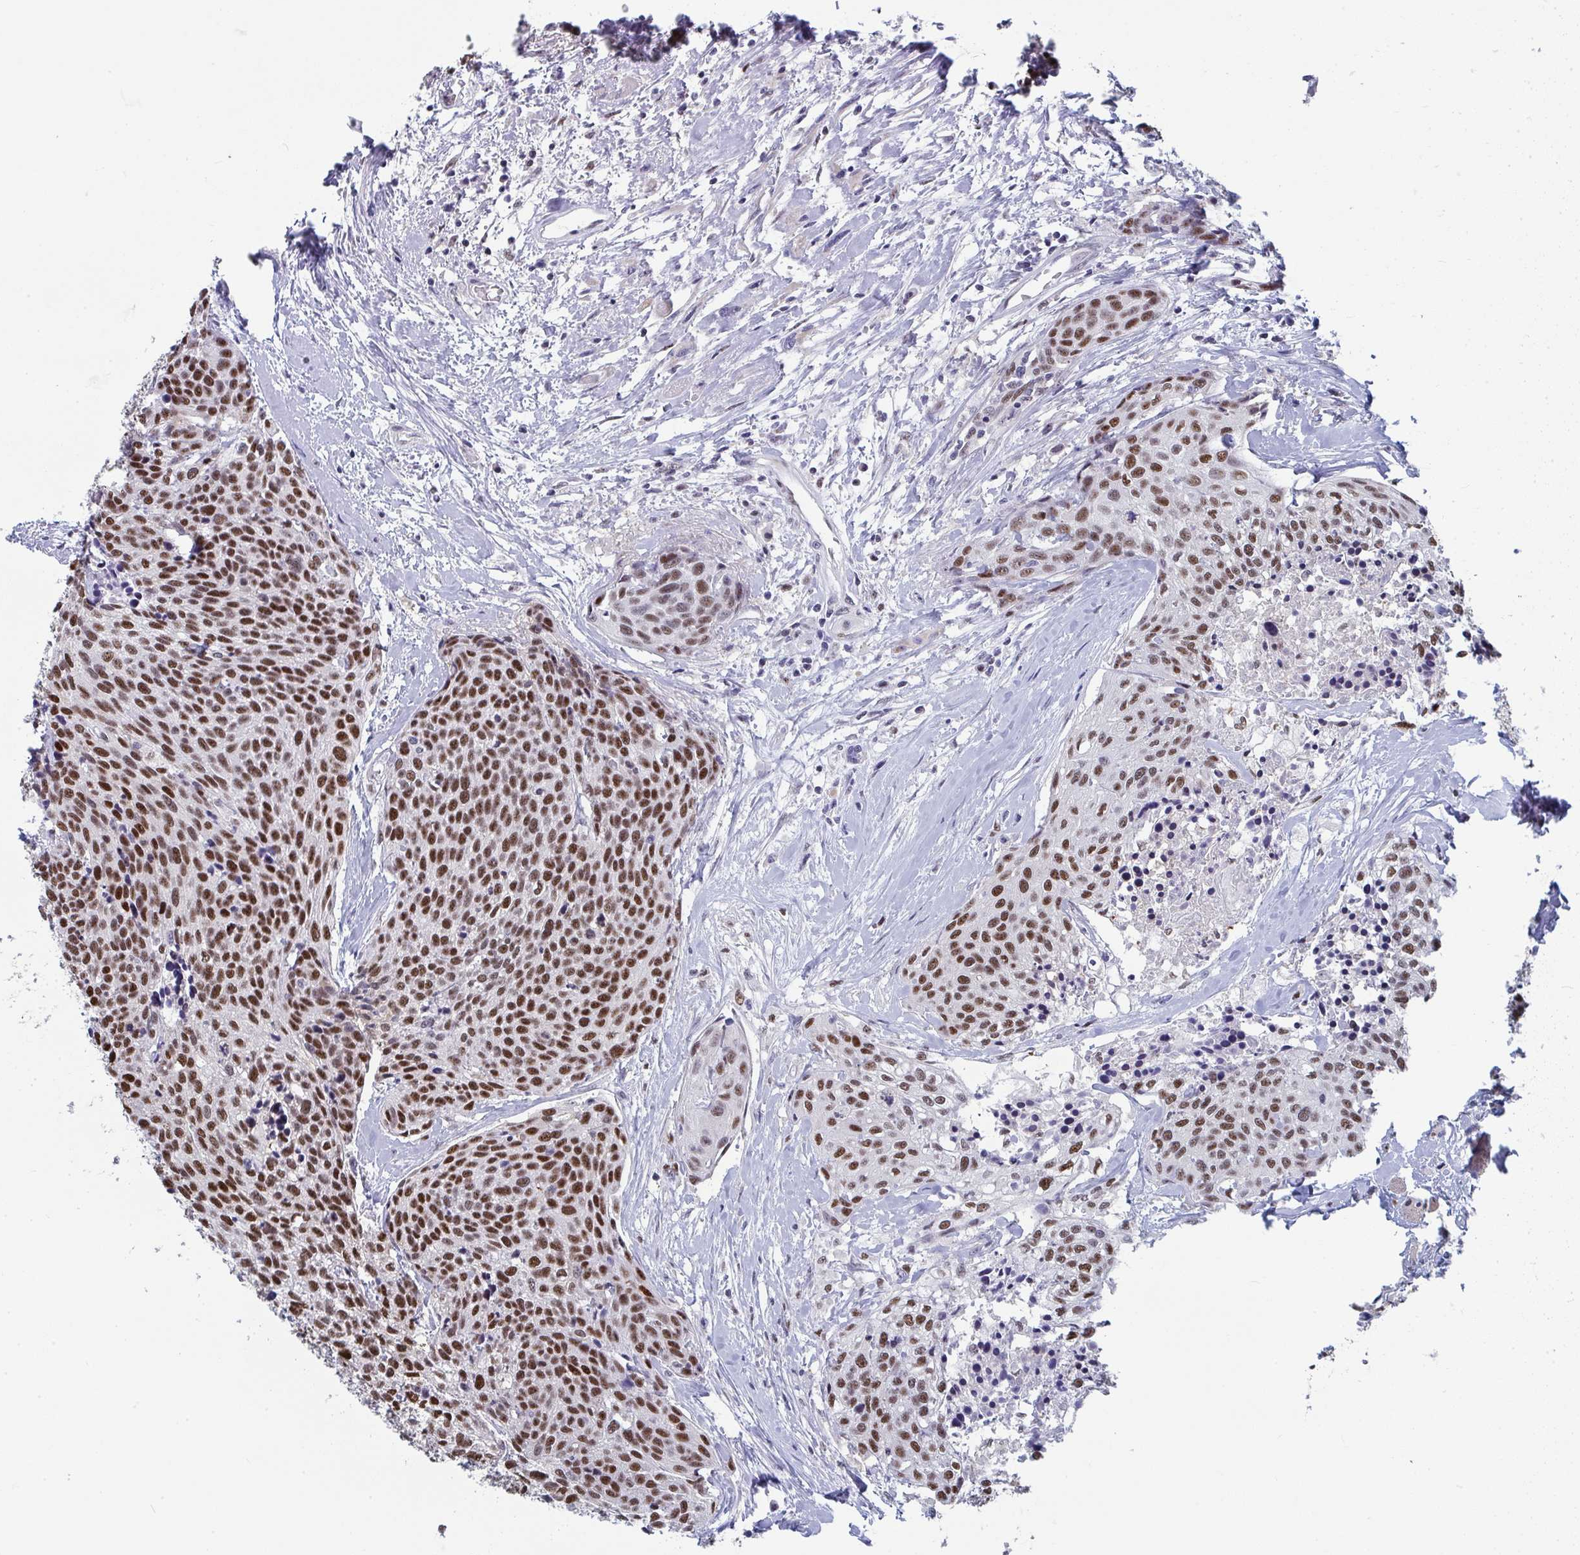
{"staining": {"intensity": "moderate", "quantity": ">75%", "location": "nuclear"}, "tissue": "head and neck cancer", "cell_type": "Tumor cells", "image_type": "cancer", "snomed": [{"axis": "morphology", "description": "Squamous cell carcinoma, NOS"}, {"axis": "topography", "description": "Oral tissue"}, {"axis": "topography", "description": "Head-Neck"}], "caption": "Head and neck cancer (squamous cell carcinoma) stained with DAB (3,3'-diaminobenzidine) immunohistochemistry (IHC) displays medium levels of moderate nuclear staining in approximately >75% of tumor cells. Nuclei are stained in blue.", "gene": "JDP2", "patient": {"sex": "male", "age": 64}}